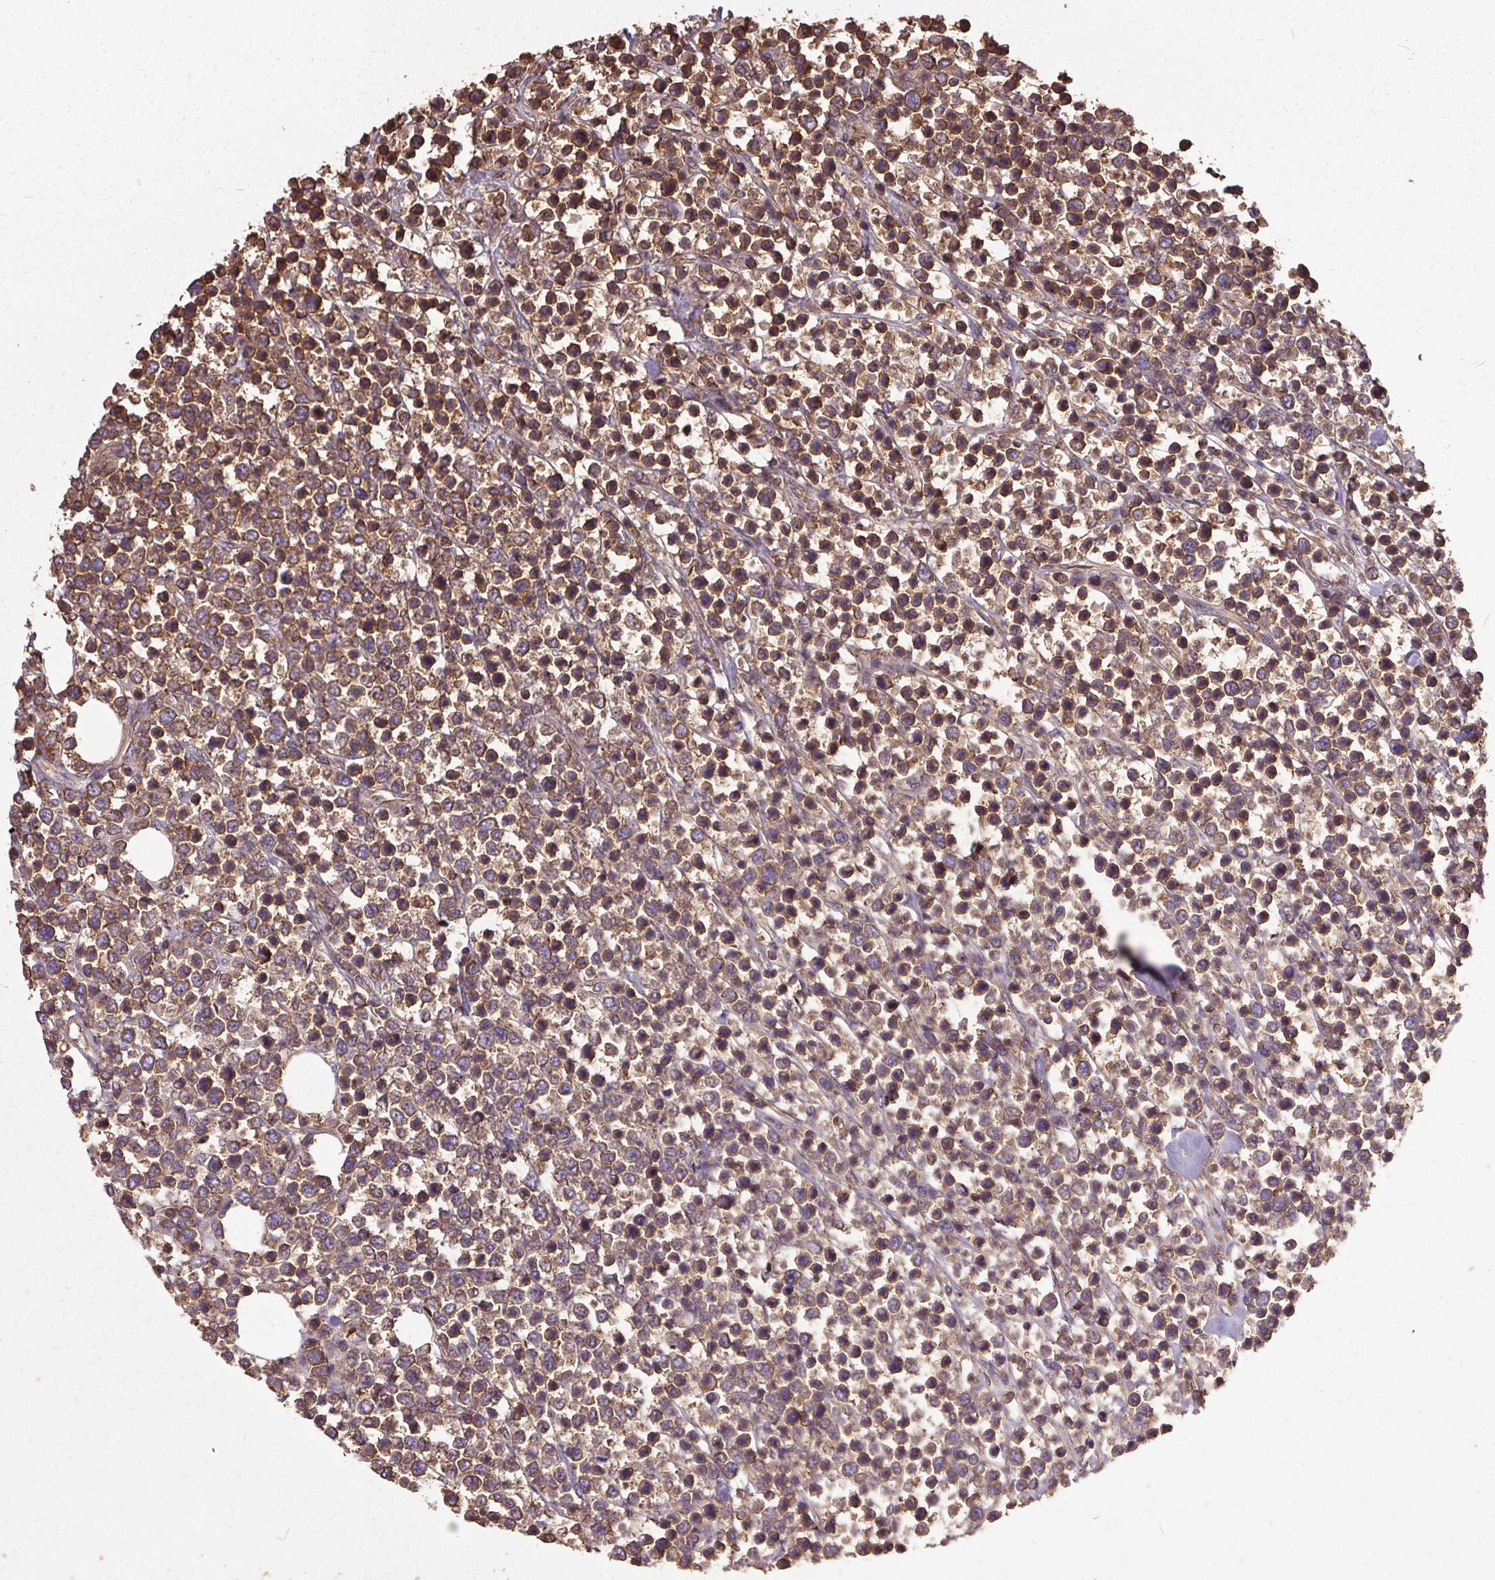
{"staining": {"intensity": "moderate", "quantity": ">75%", "location": "cytoplasmic/membranous"}, "tissue": "lymphoma", "cell_type": "Tumor cells", "image_type": "cancer", "snomed": [{"axis": "morphology", "description": "Malignant lymphoma, non-Hodgkin's type, High grade"}, {"axis": "topography", "description": "Soft tissue"}], "caption": "A medium amount of moderate cytoplasmic/membranous expression is identified in about >75% of tumor cells in lymphoma tissue.", "gene": "EIF2S1", "patient": {"sex": "female", "age": 56}}